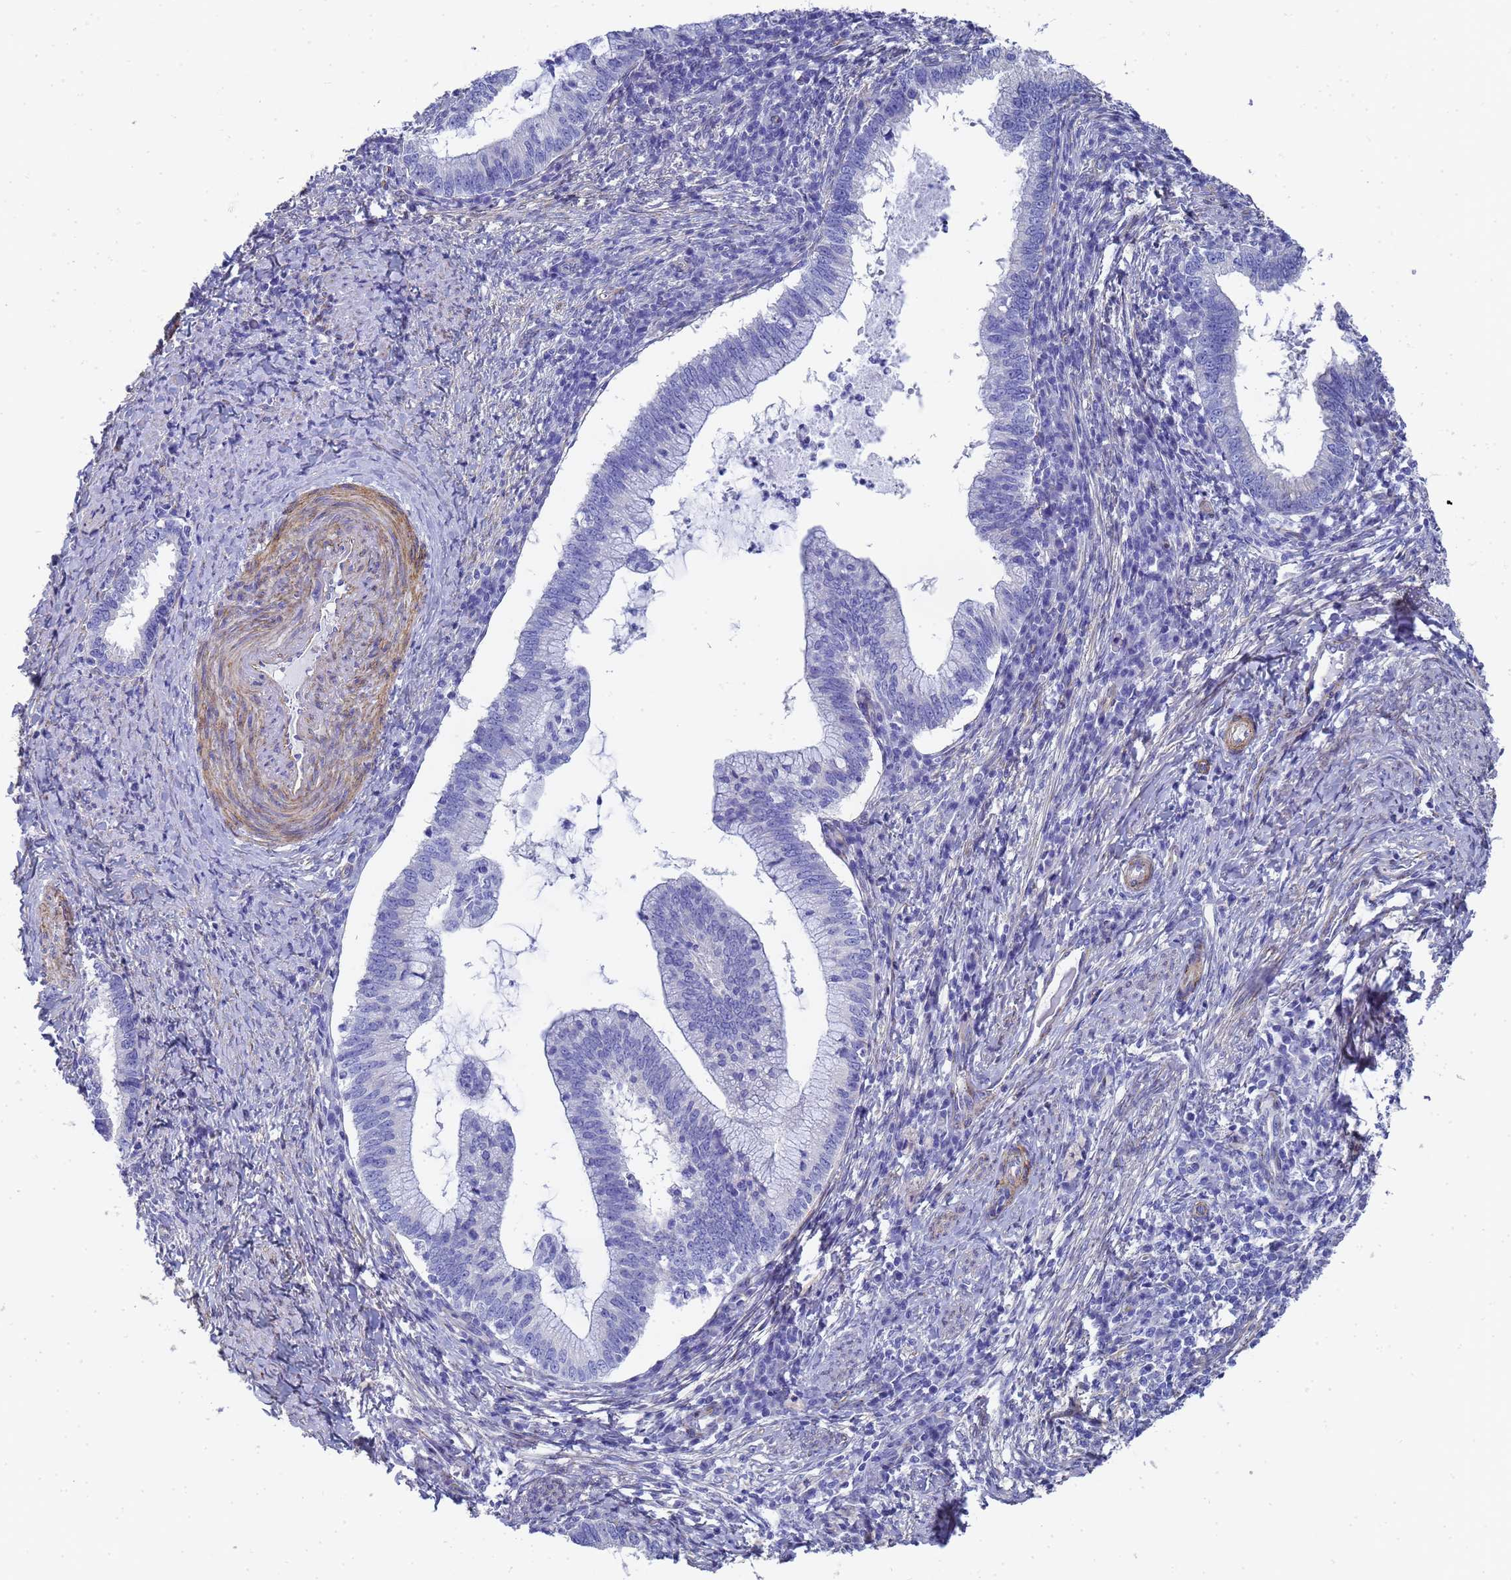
{"staining": {"intensity": "negative", "quantity": "none", "location": "none"}, "tissue": "cervical cancer", "cell_type": "Tumor cells", "image_type": "cancer", "snomed": [{"axis": "morphology", "description": "Adenocarcinoma, NOS"}, {"axis": "topography", "description": "Cervix"}], "caption": "An image of human cervical cancer is negative for staining in tumor cells.", "gene": "TUBB1", "patient": {"sex": "female", "age": 36}}